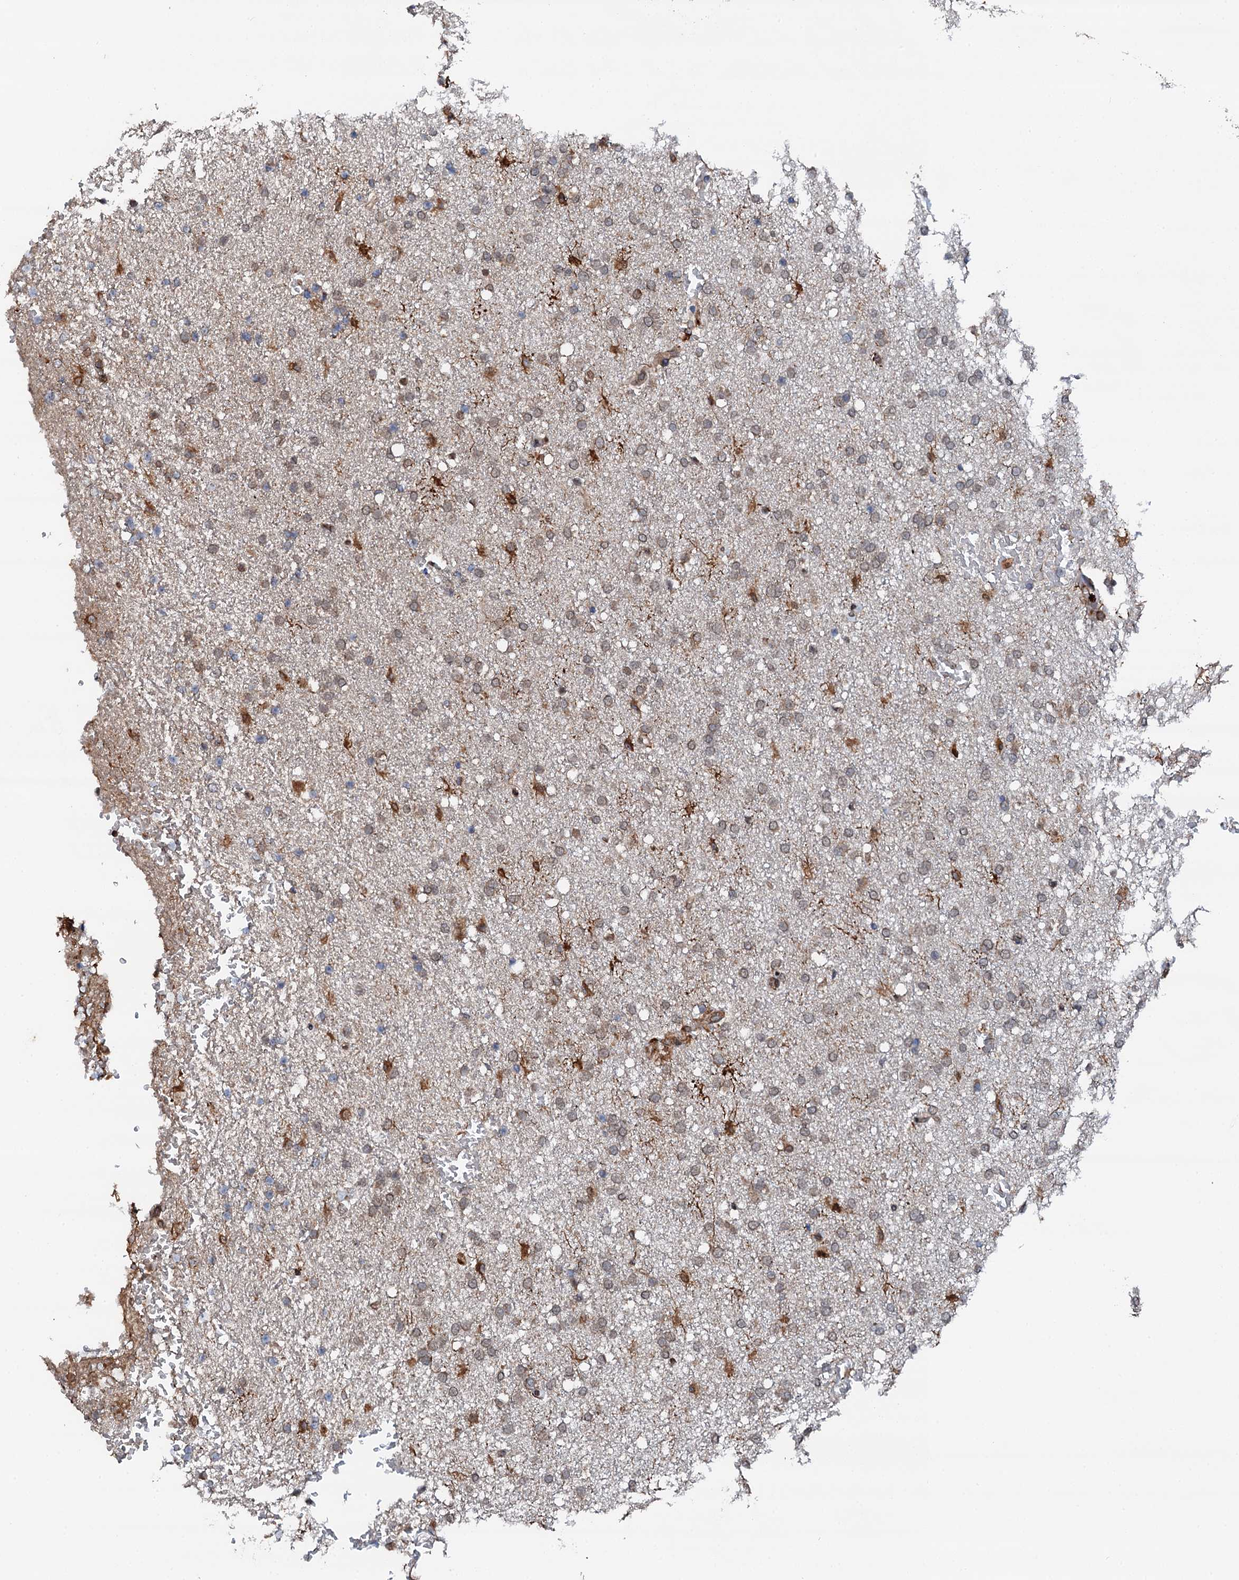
{"staining": {"intensity": "moderate", "quantity": ">75%", "location": "cytoplasmic/membranous"}, "tissue": "glioma", "cell_type": "Tumor cells", "image_type": "cancer", "snomed": [{"axis": "morphology", "description": "Glioma, malignant, High grade"}, {"axis": "topography", "description": "Brain"}], "caption": "High-power microscopy captured an immunohistochemistry (IHC) image of high-grade glioma (malignant), revealing moderate cytoplasmic/membranous positivity in about >75% of tumor cells.", "gene": "EDC4", "patient": {"sex": "male", "age": 72}}